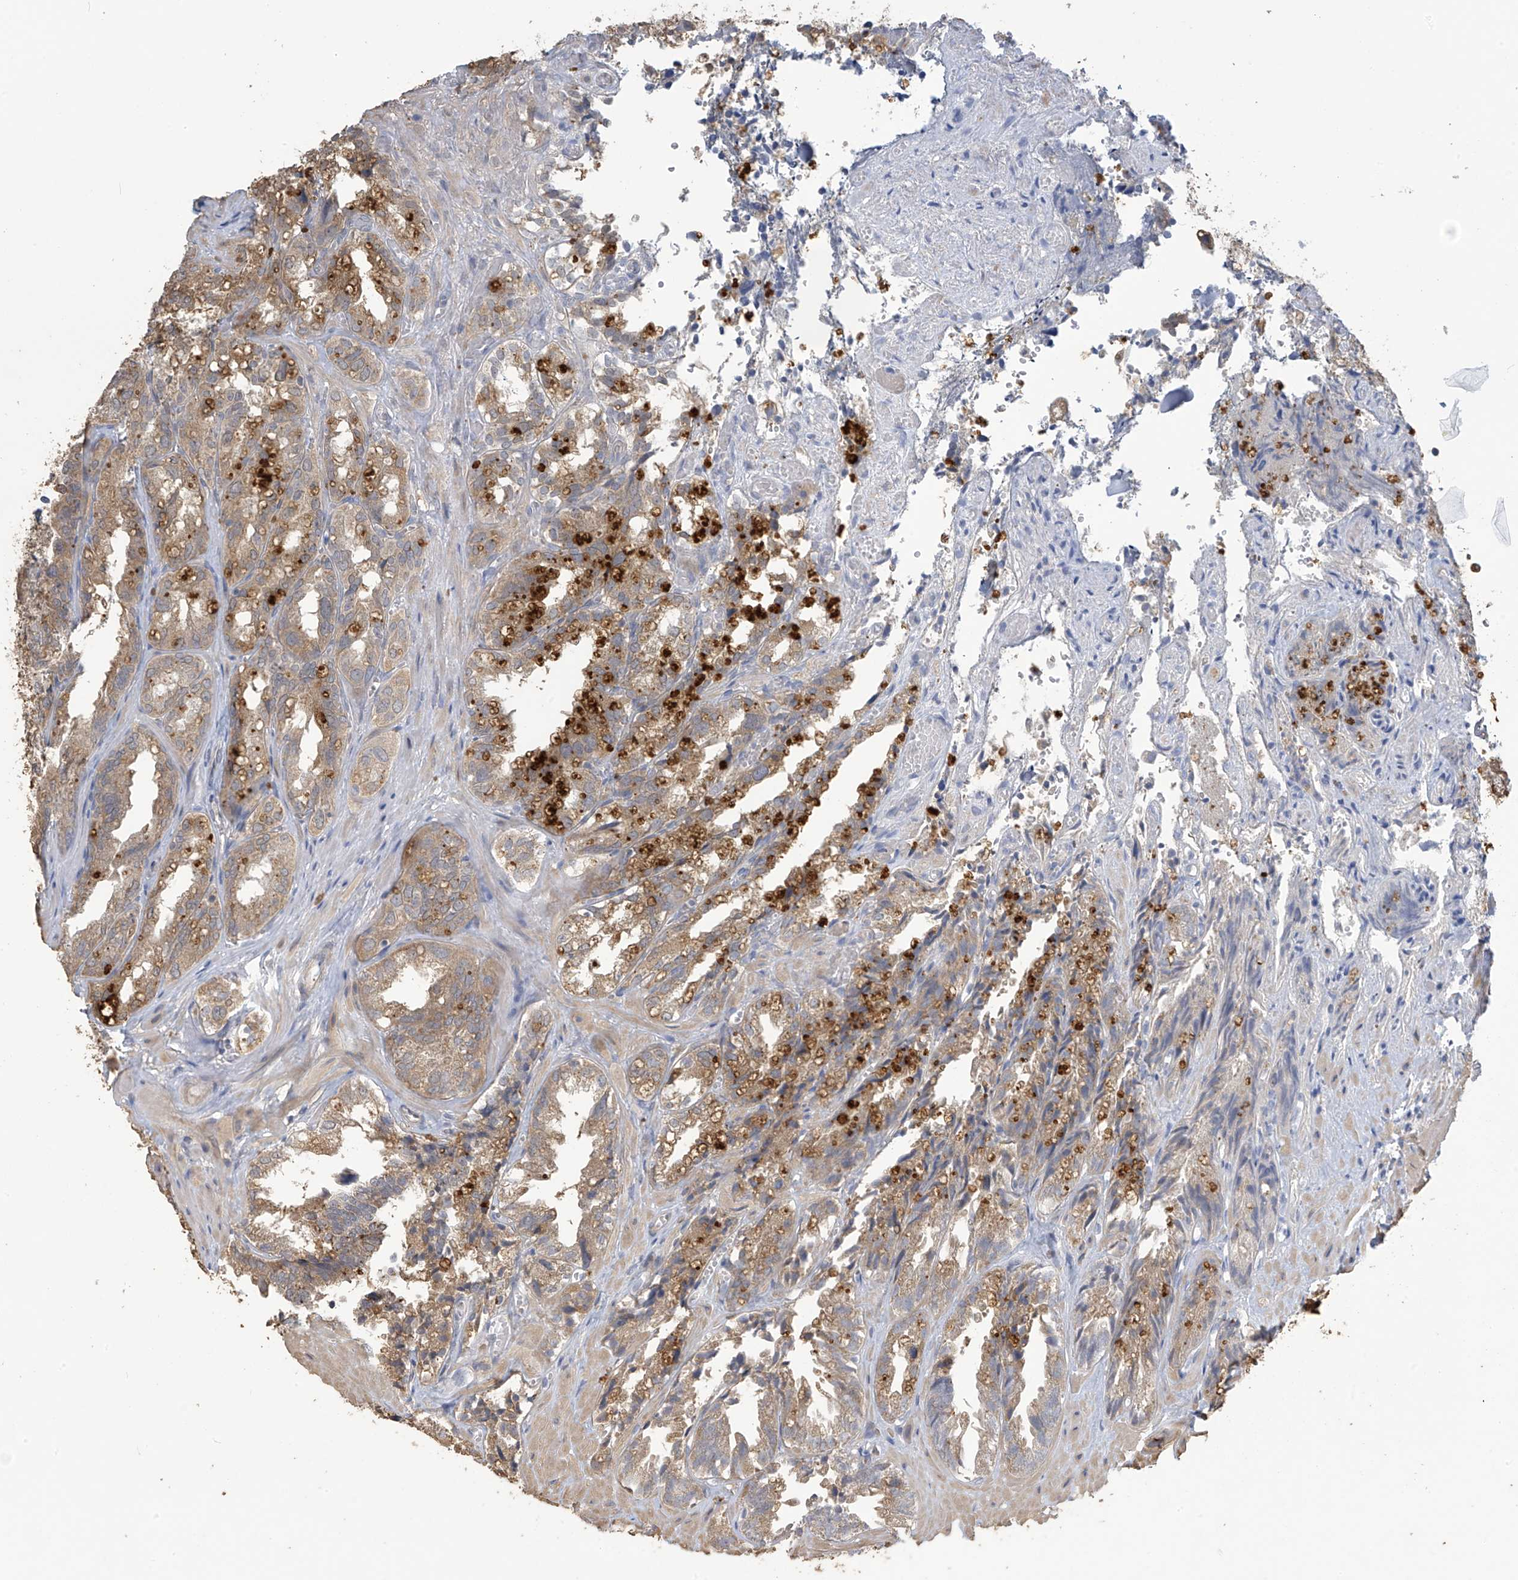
{"staining": {"intensity": "moderate", "quantity": ">75%", "location": "cytoplasmic/membranous"}, "tissue": "seminal vesicle", "cell_type": "Glandular cells", "image_type": "normal", "snomed": [{"axis": "morphology", "description": "Normal tissue, NOS"}, {"axis": "topography", "description": "Prostate"}, {"axis": "topography", "description": "Seminal veicle"}], "caption": "Immunohistochemical staining of benign human seminal vesicle shows medium levels of moderate cytoplasmic/membranous expression in about >75% of glandular cells. (DAB = brown stain, brightfield microscopy at high magnification).", "gene": "SLFN14", "patient": {"sex": "male", "age": 51}}